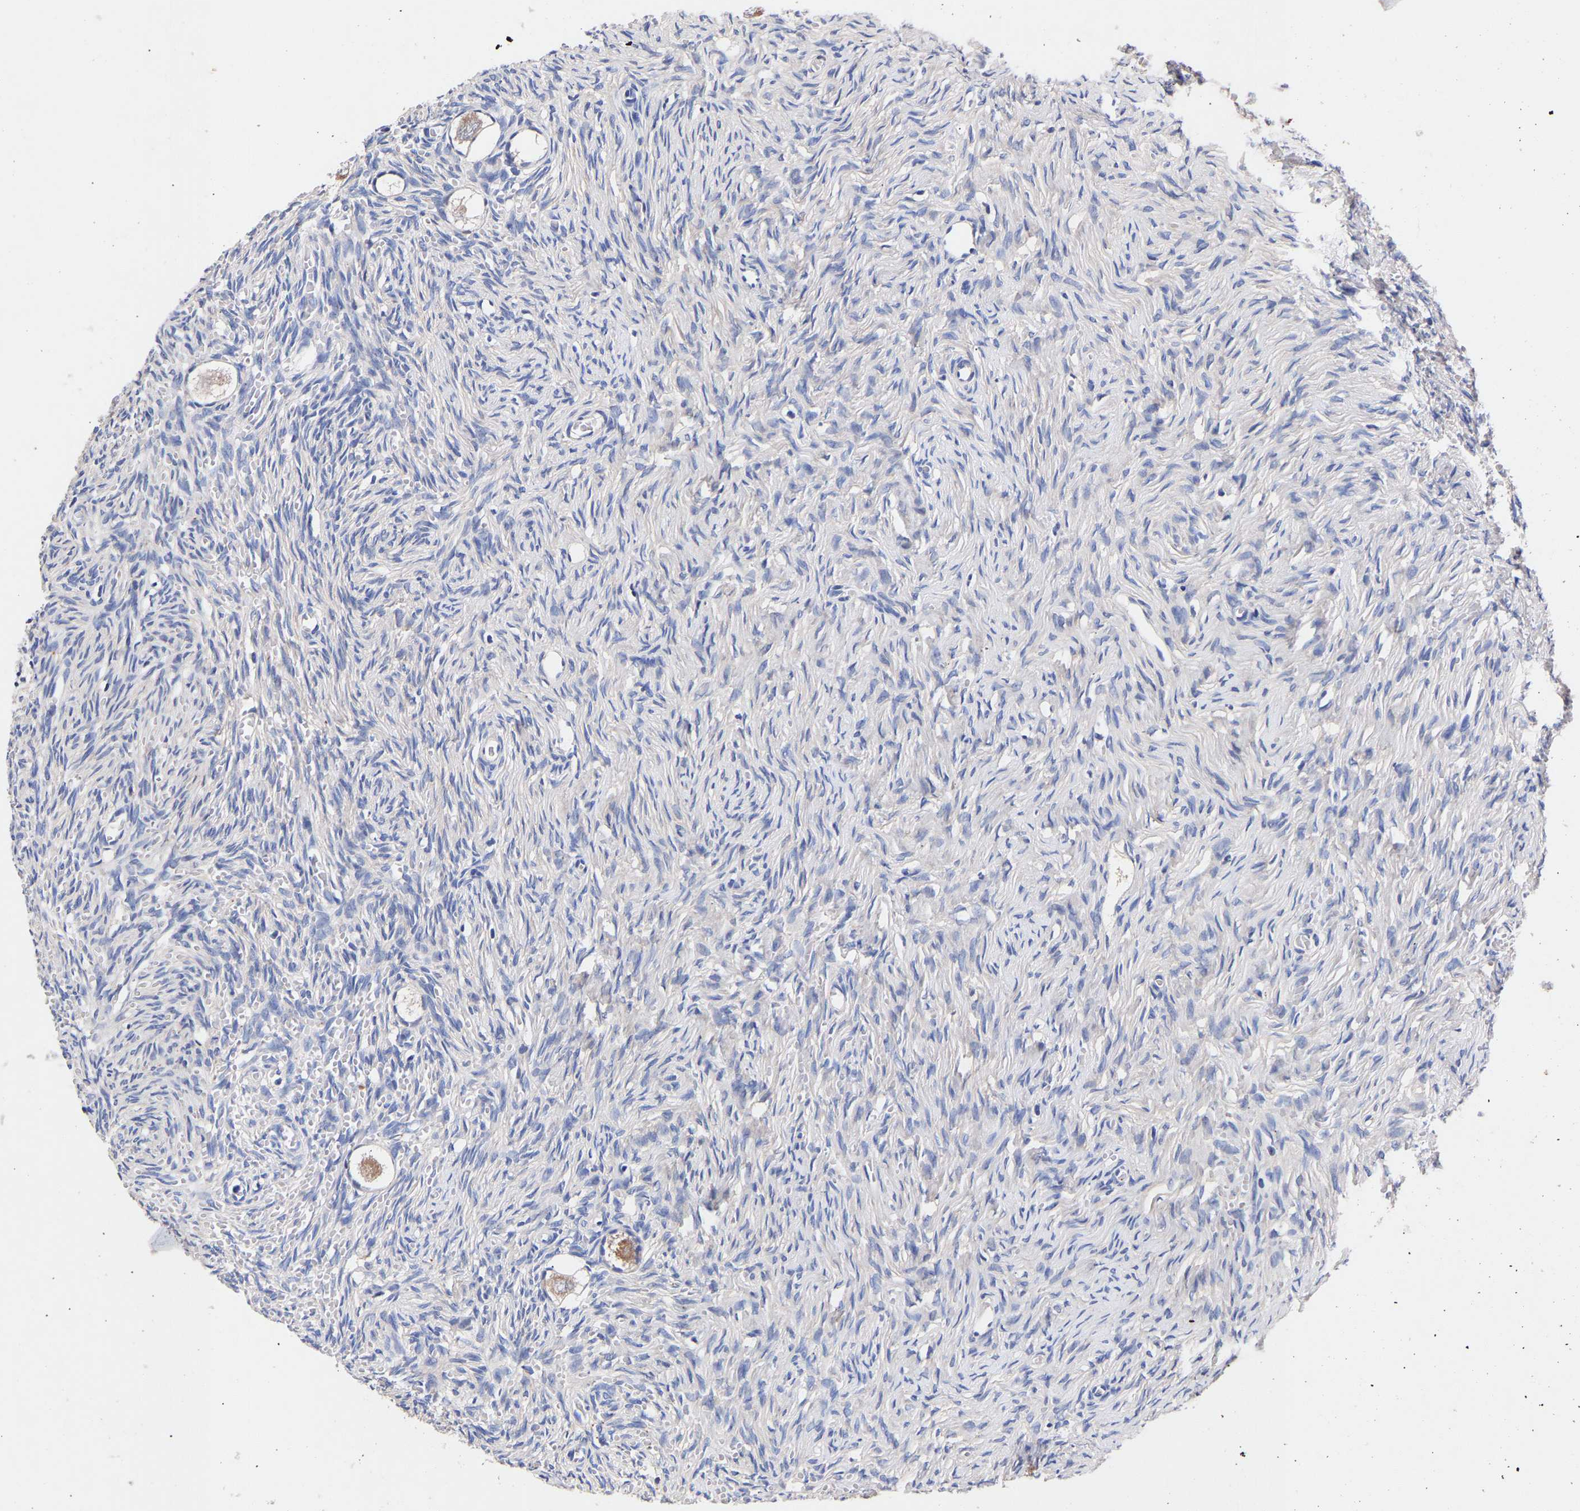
{"staining": {"intensity": "moderate", "quantity": "25%-75%", "location": "cytoplasmic/membranous"}, "tissue": "ovary", "cell_type": "Follicle cells", "image_type": "normal", "snomed": [{"axis": "morphology", "description": "Normal tissue, NOS"}, {"axis": "topography", "description": "Ovary"}], "caption": "A brown stain labels moderate cytoplasmic/membranous expression of a protein in follicle cells of unremarkable ovary. (Stains: DAB (3,3'-diaminobenzidine) in brown, nuclei in blue, Microscopy: brightfield microscopy at high magnification).", "gene": "SEM1", "patient": {"sex": "female", "age": 27}}